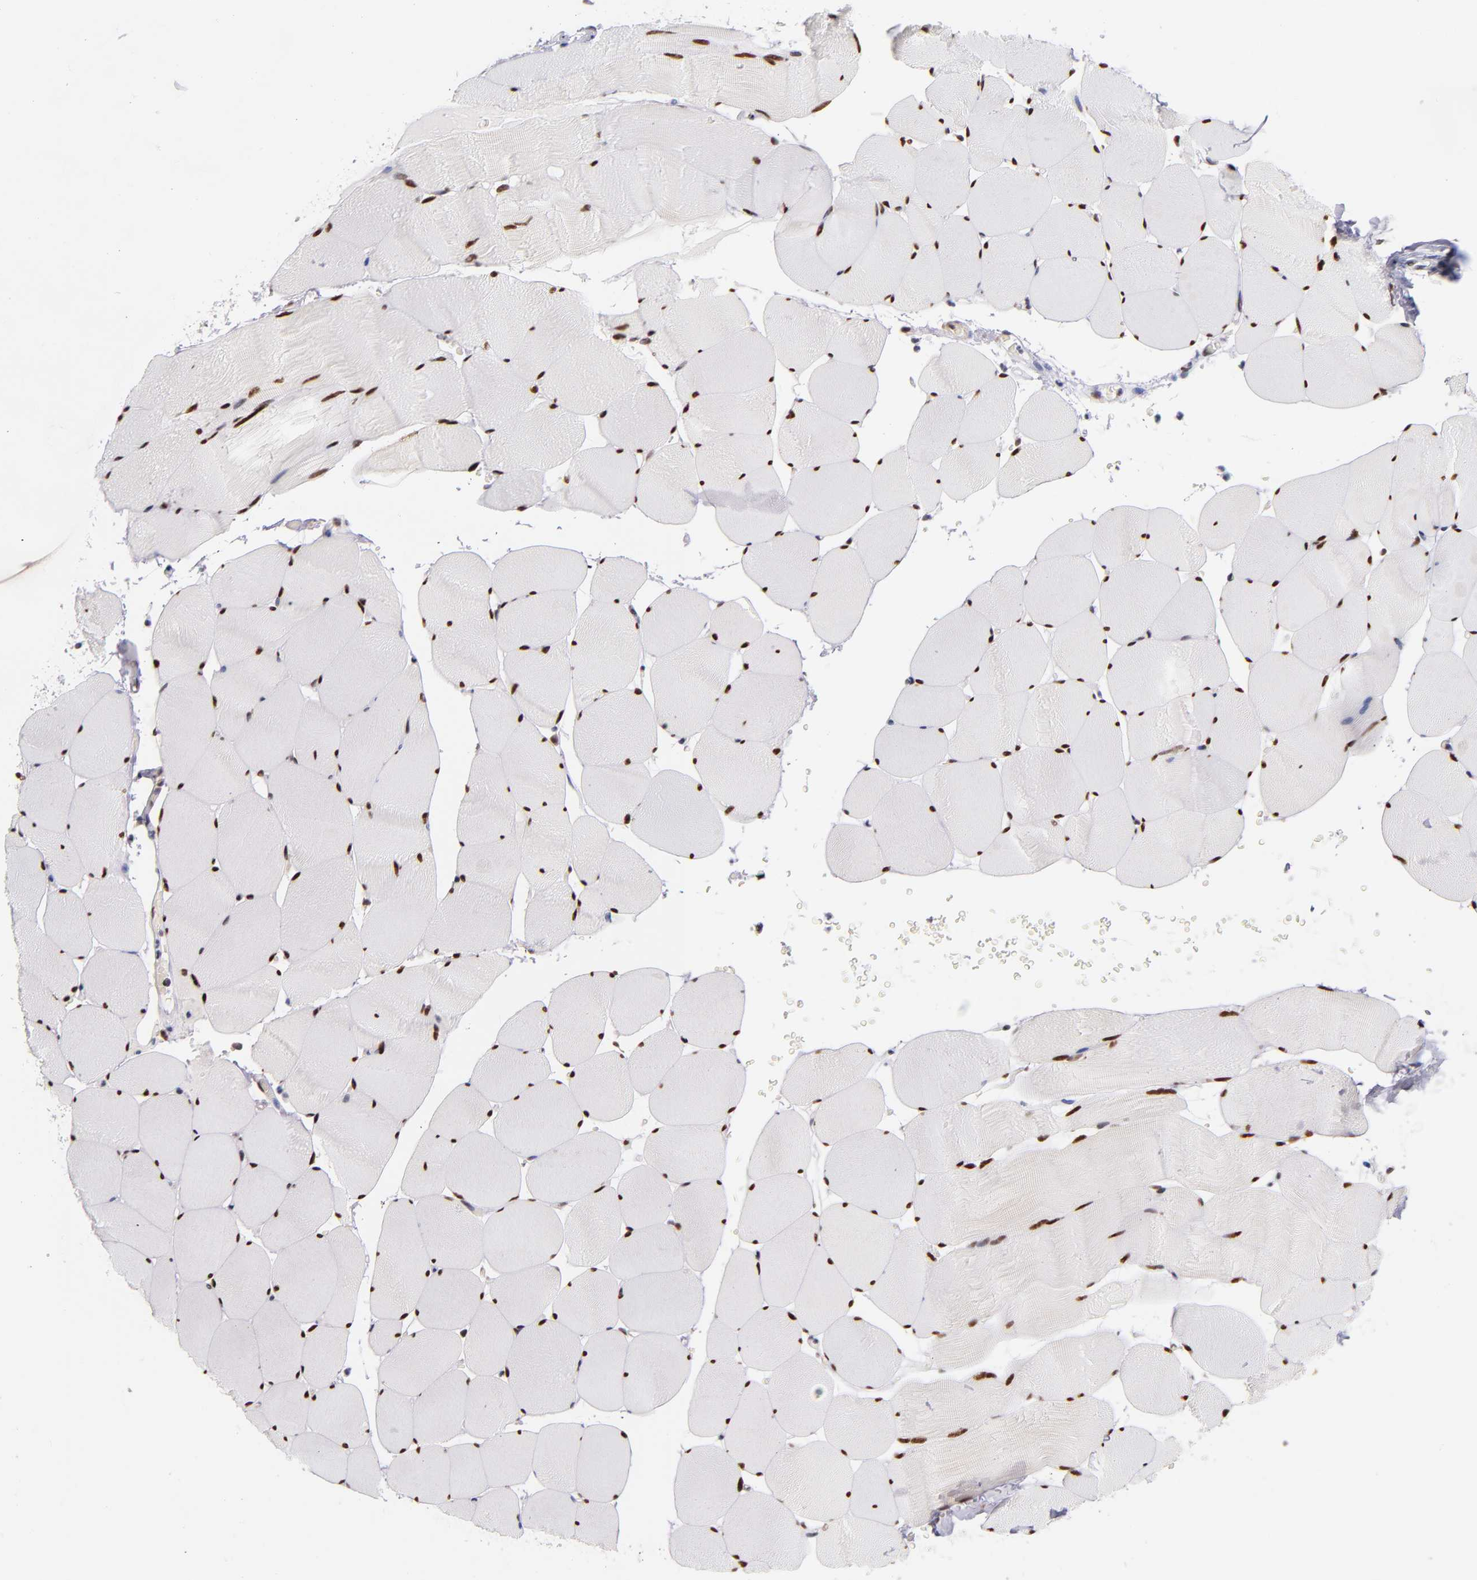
{"staining": {"intensity": "moderate", "quantity": "25%-75%", "location": "nuclear"}, "tissue": "skeletal muscle", "cell_type": "Myocytes", "image_type": "normal", "snomed": [{"axis": "morphology", "description": "Normal tissue, NOS"}, {"axis": "topography", "description": "Skeletal muscle"}], "caption": "Immunohistochemical staining of normal human skeletal muscle reveals medium levels of moderate nuclear expression in approximately 25%-75% of myocytes. The staining was performed using DAB (3,3'-diaminobenzidine) to visualize the protein expression in brown, while the nuclei were stained in blue with hematoxylin (Magnification: 20x).", "gene": "SRF", "patient": {"sex": "male", "age": 62}}